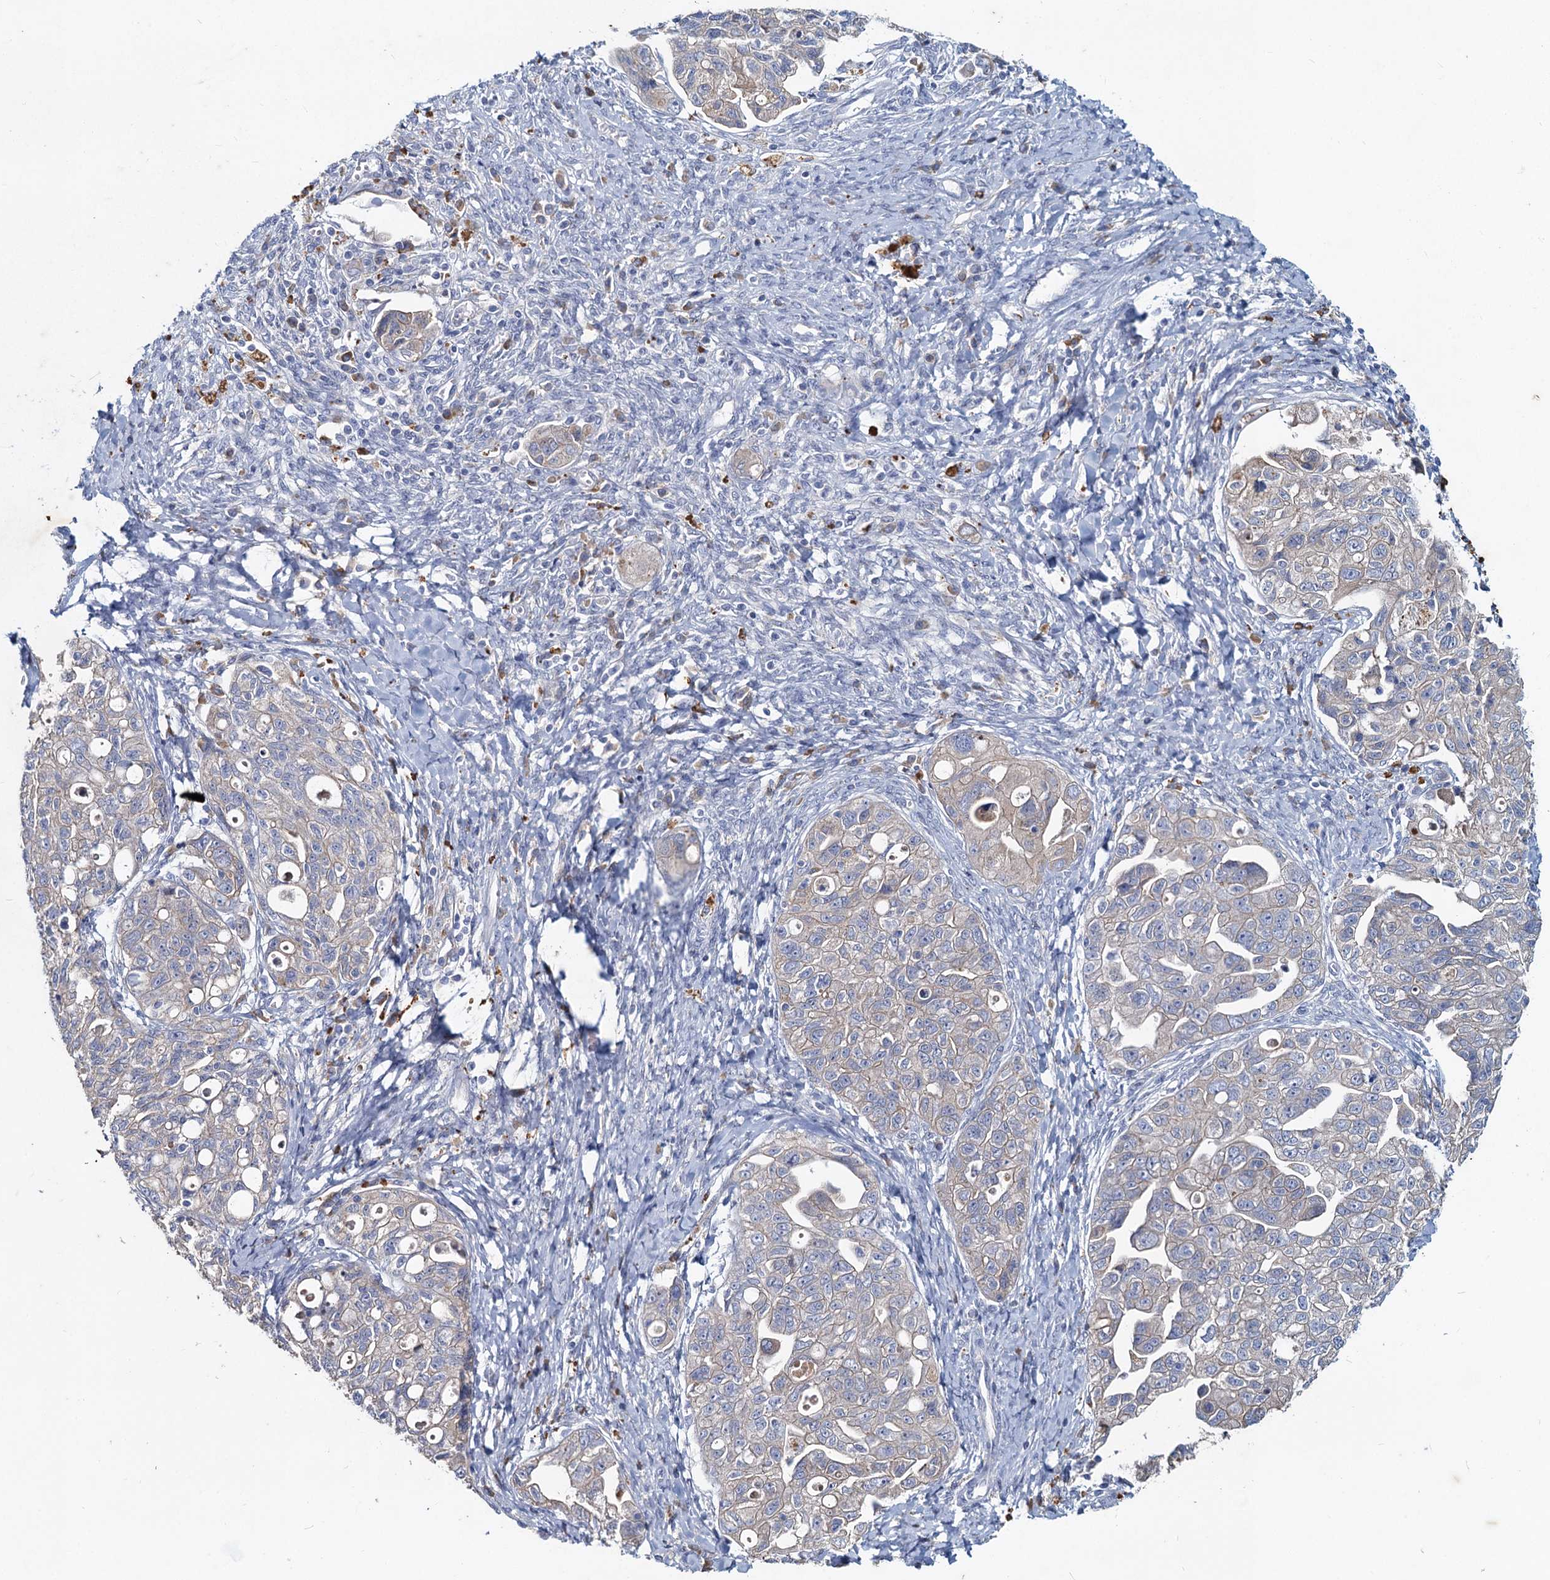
{"staining": {"intensity": "negative", "quantity": "none", "location": "none"}, "tissue": "ovarian cancer", "cell_type": "Tumor cells", "image_type": "cancer", "snomed": [{"axis": "morphology", "description": "Carcinoma, NOS"}, {"axis": "morphology", "description": "Cystadenocarcinoma, serous, NOS"}, {"axis": "topography", "description": "Ovary"}], "caption": "Histopathology image shows no protein positivity in tumor cells of ovarian cancer (carcinoma) tissue. (IHC, brightfield microscopy, high magnification).", "gene": "TMX2", "patient": {"sex": "female", "age": 69}}